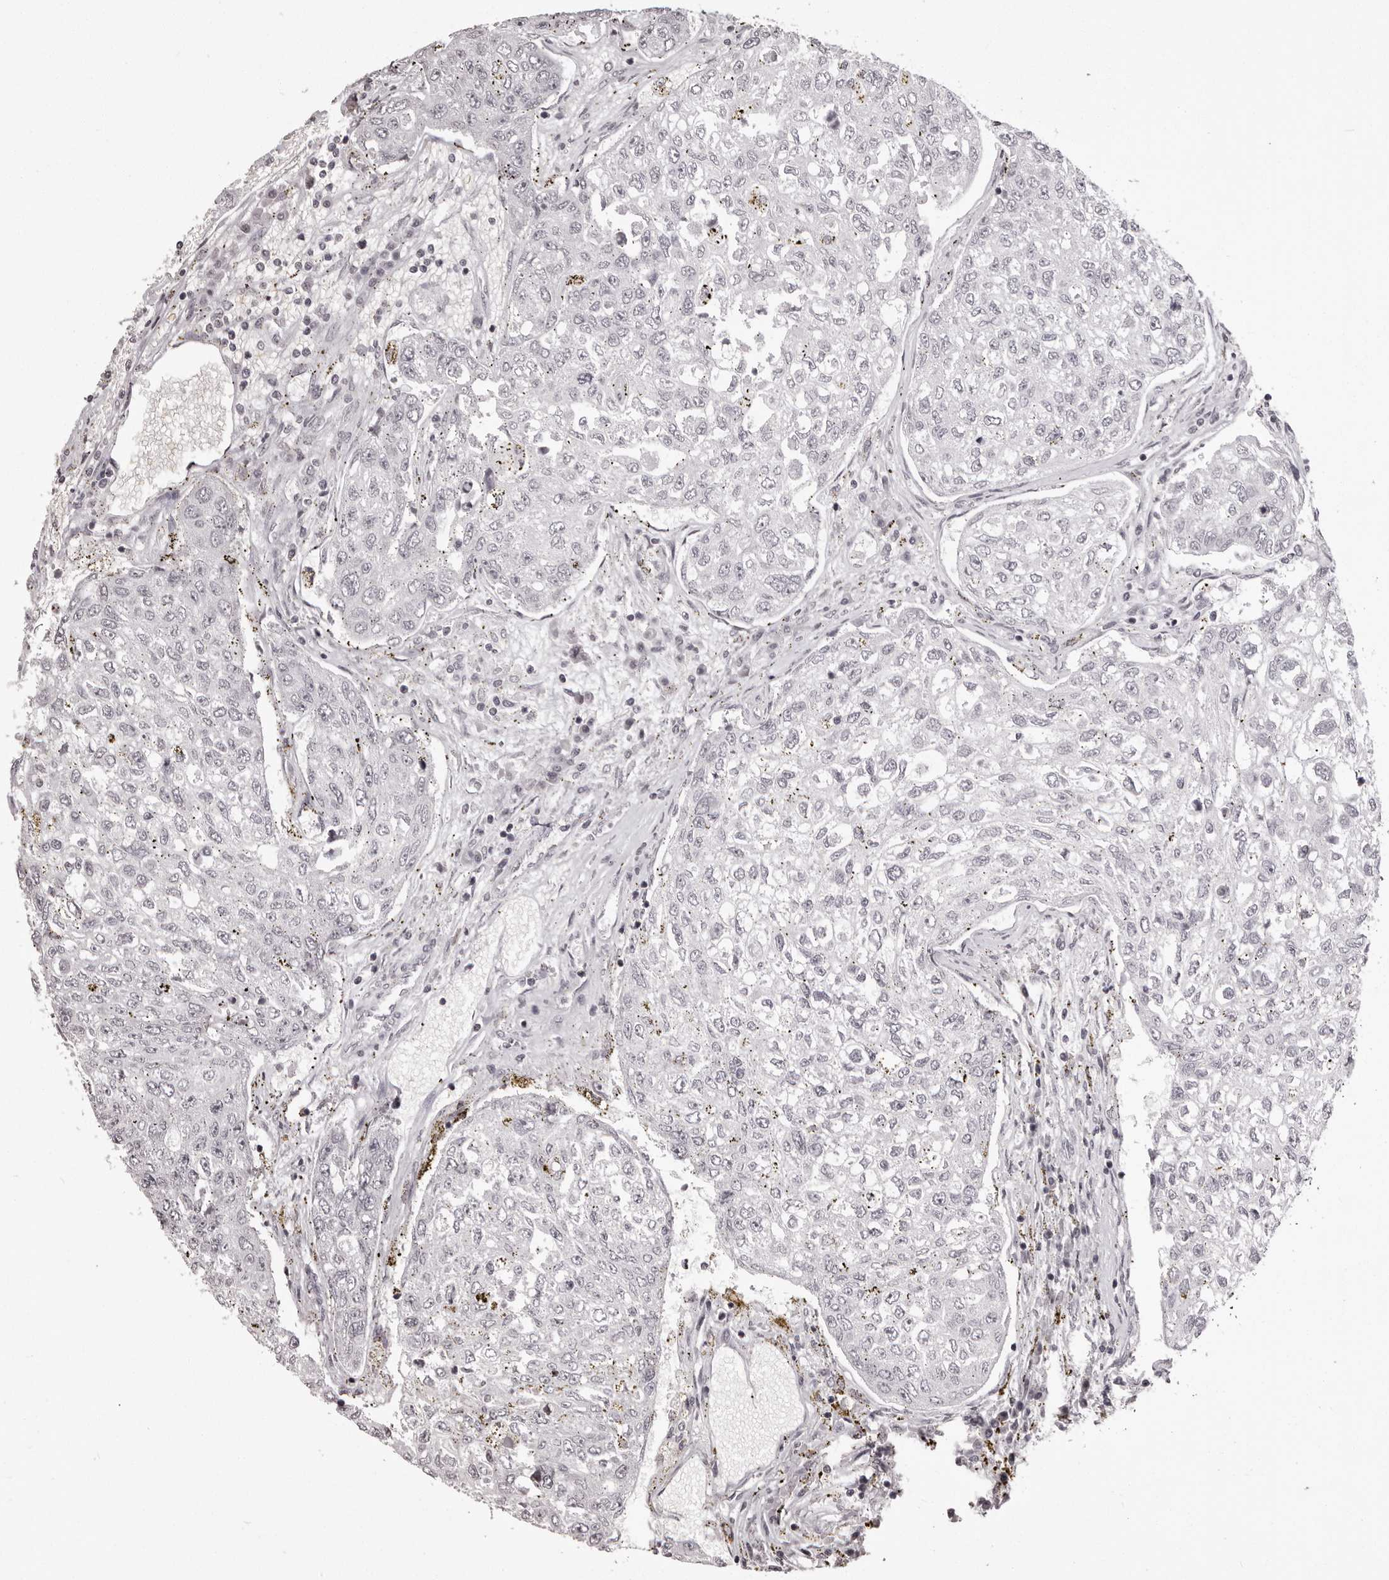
{"staining": {"intensity": "negative", "quantity": "none", "location": "none"}, "tissue": "urothelial cancer", "cell_type": "Tumor cells", "image_type": "cancer", "snomed": [{"axis": "morphology", "description": "Urothelial carcinoma, High grade"}, {"axis": "topography", "description": "Lymph node"}, {"axis": "topography", "description": "Urinary bladder"}], "caption": "Immunohistochemistry (IHC) of human urothelial cancer exhibits no expression in tumor cells.", "gene": "C8orf74", "patient": {"sex": "male", "age": 51}}